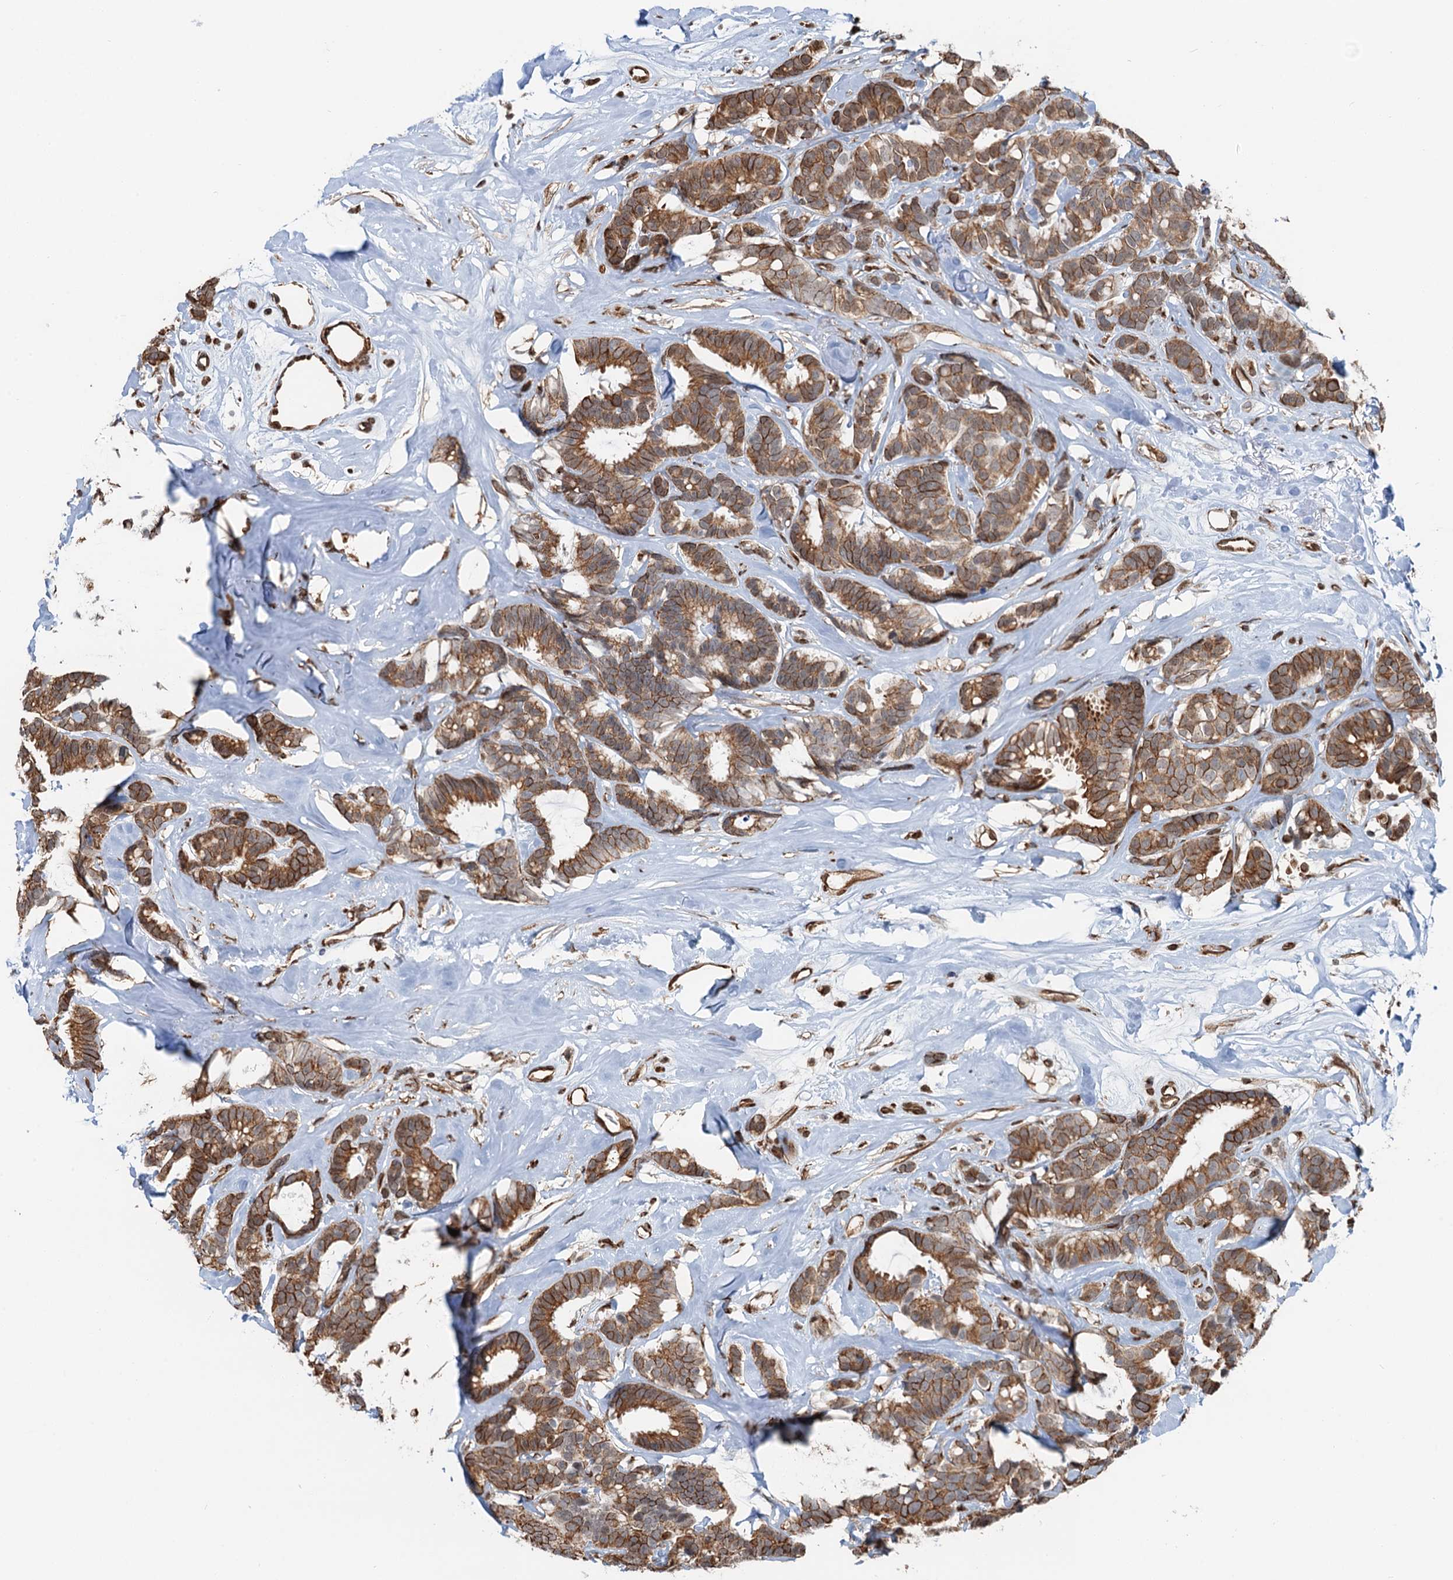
{"staining": {"intensity": "strong", "quantity": "25%-75%", "location": "cytoplasmic/membranous"}, "tissue": "breast cancer", "cell_type": "Tumor cells", "image_type": "cancer", "snomed": [{"axis": "morphology", "description": "Duct carcinoma"}, {"axis": "topography", "description": "Breast"}], "caption": "There is high levels of strong cytoplasmic/membranous staining in tumor cells of breast cancer (invasive ductal carcinoma), as demonstrated by immunohistochemical staining (brown color).", "gene": "CFDP1", "patient": {"sex": "female", "age": 87}}